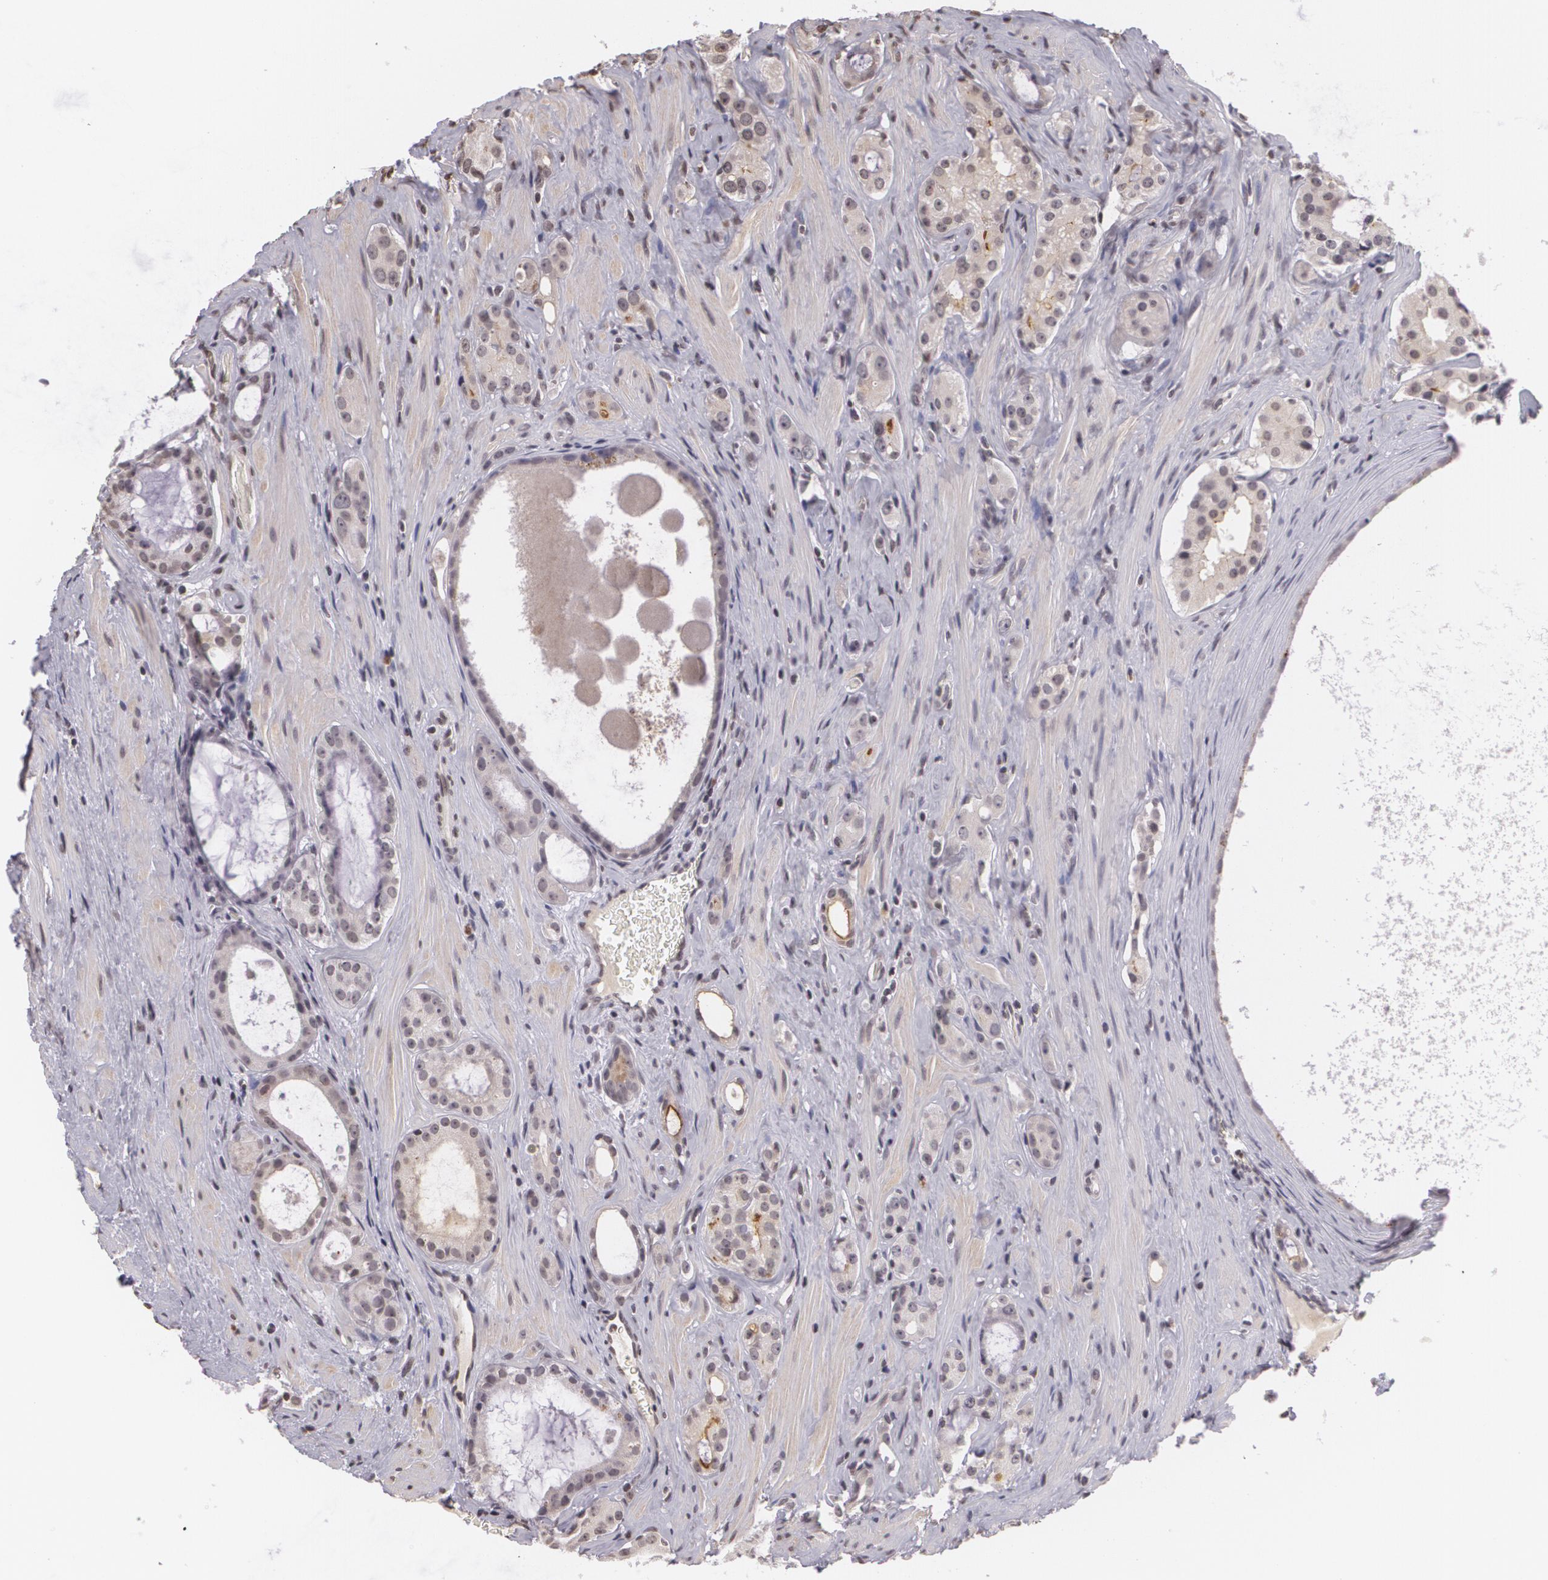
{"staining": {"intensity": "negative", "quantity": "none", "location": "none"}, "tissue": "prostate cancer", "cell_type": "Tumor cells", "image_type": "cancer", "snomed": [{"axis": "morphology", "description": "Adenocarcinoma, Medium grade"}, {"axis": "topography", "description": "Prostate"}], "caption": "IHC of prostate medium-grade adenocarcinoma demonstrates no expression in tumor cells.", "gene": "MUC1", "patient": {"sex": "male", "age": 73}}